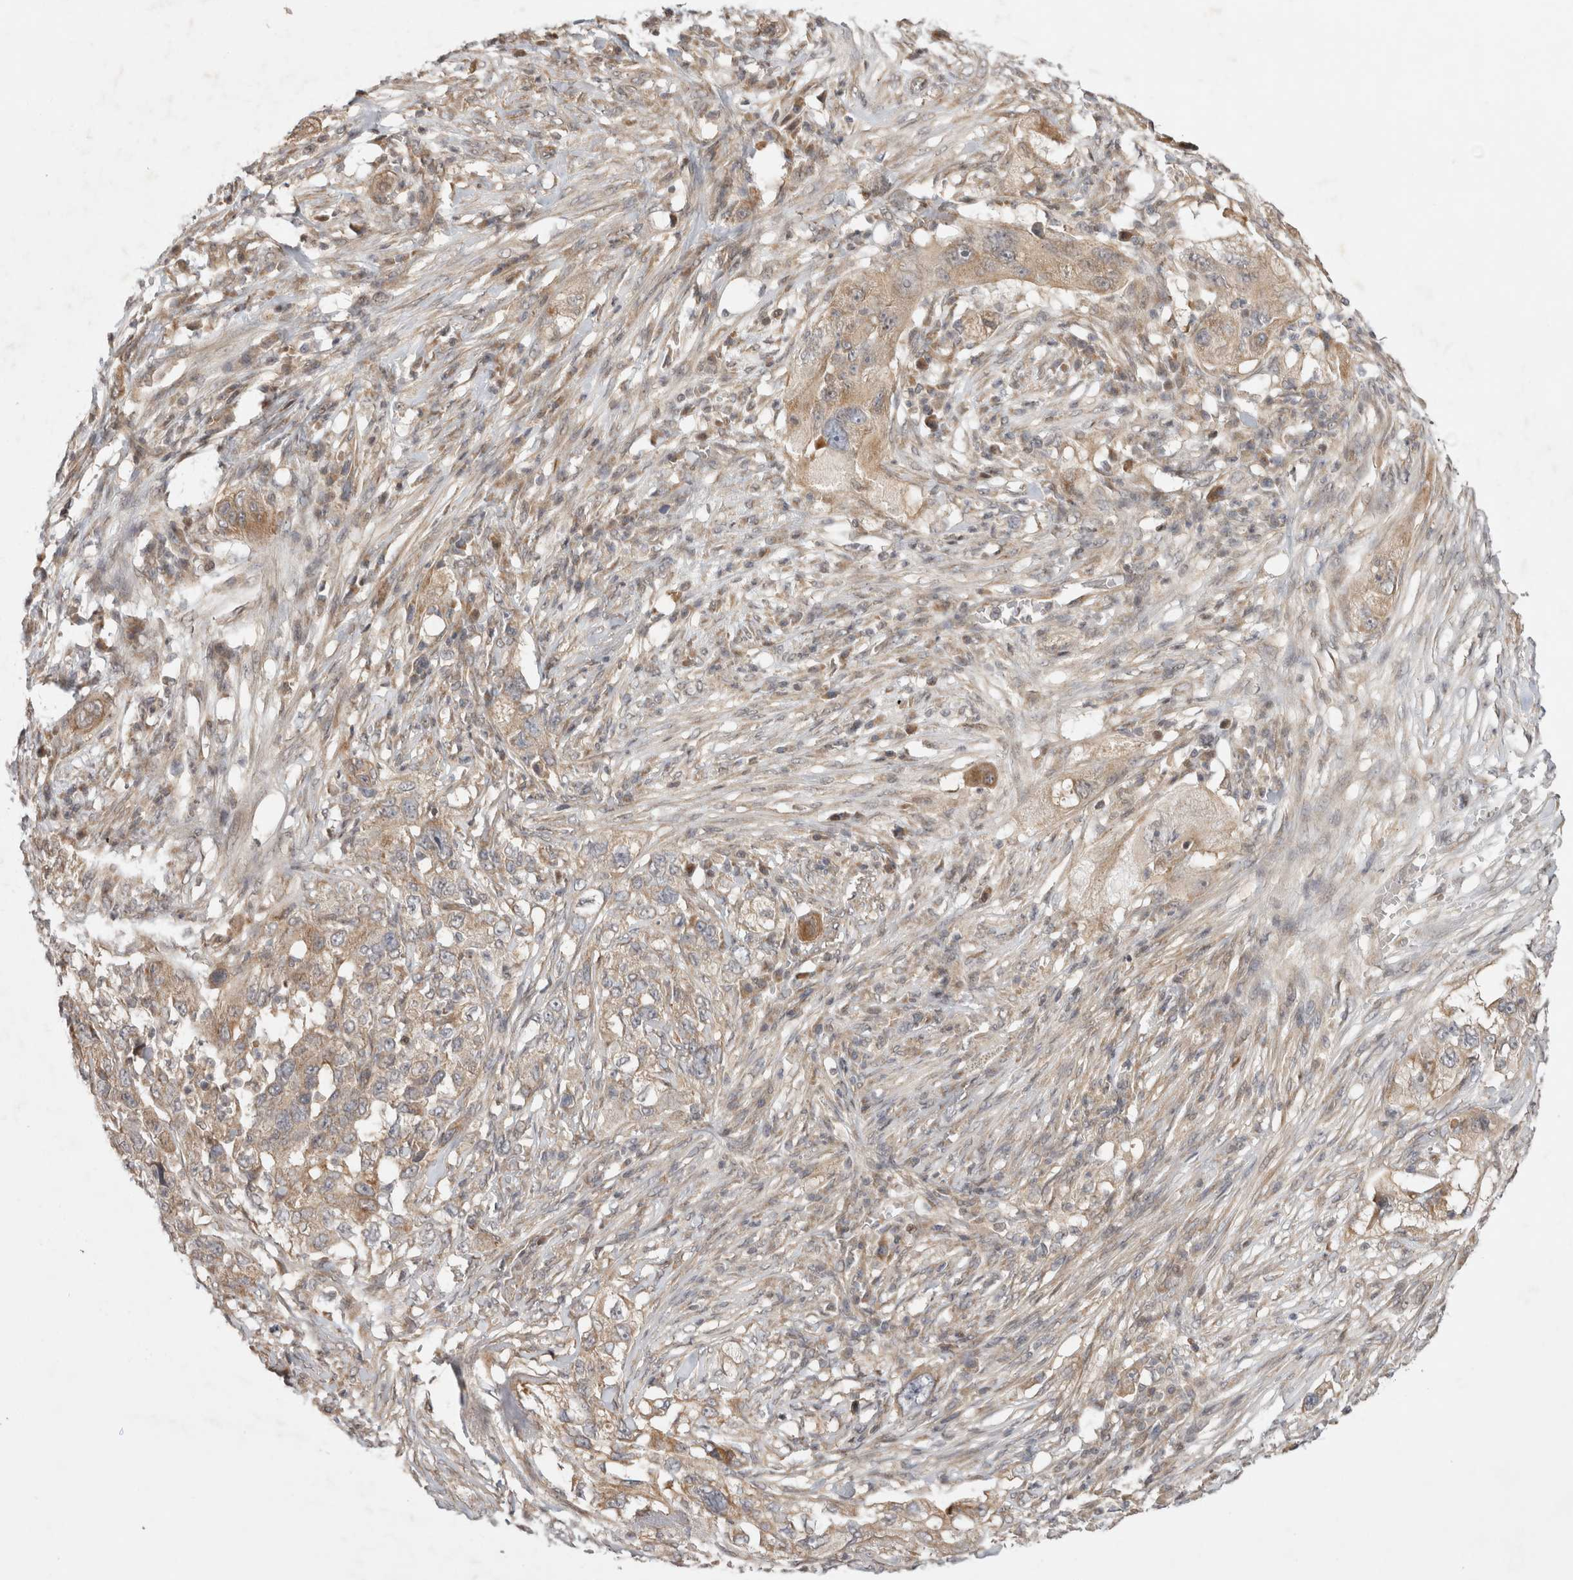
{"staining": {"intensity": "moderate", "quantity": ">75%", "location": "cytoplasmic/membranous"}, "tissue": "pancreatic cancer", "cell_type": "Tumor cells", "image_type": "cancer", "snomed": [{"axis": "morphology", "description": "Adenocarcinoma, NOS"}, {"axis": "topography", "description": "Pancreas"}], "caption": "IHC image of pancreatic cancer stained for a protein (brown), which displays medium levels of moderate cytoplasmic/membranous positivity in about >75% of tumor cells.", "gene": "EIF2AK1", "patient": {"sex": "female", "age": 78}}